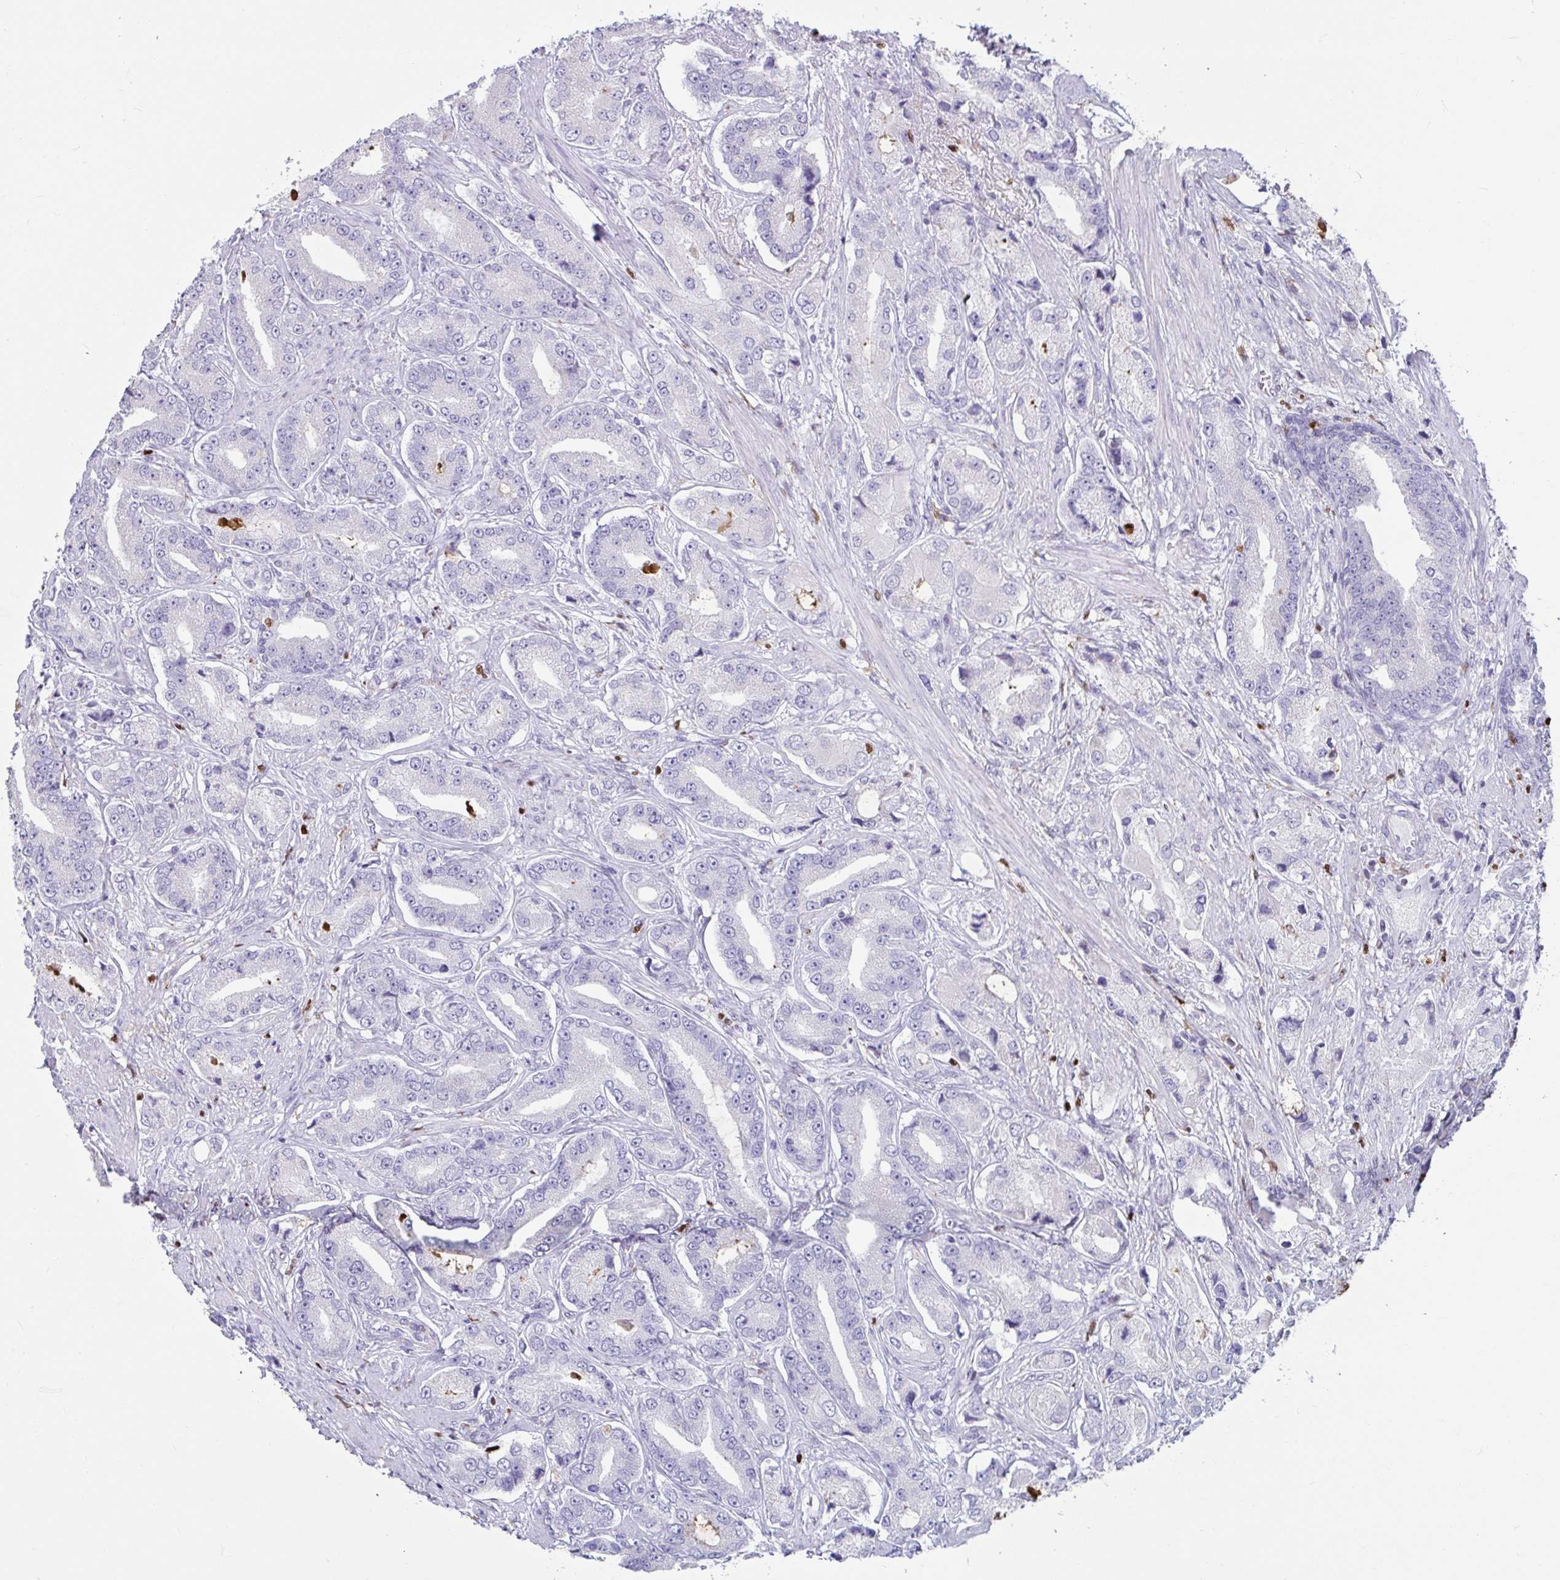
{"staining": {"intensity": "negative", "quantity": "none", "location": "none"}, "tissue": "prostate cancer", "cell_type": "Tumor cells", "image_type": "cancer", "snomed": [{"axis": "morphology", "description": "Adenocarcinoma, High grade"}, {"axis": "topography", "description": "Prostate and seminal vesicle, NOS"}], "caption": "This is a micrograph of immunohistochemistry (IHC) staining of adenocarcinoma (high-grade) (prostate), which shows no positivity in tumor cells.", "gene": "ZNF586", "patient": {"sex": "male", "age": 61}}